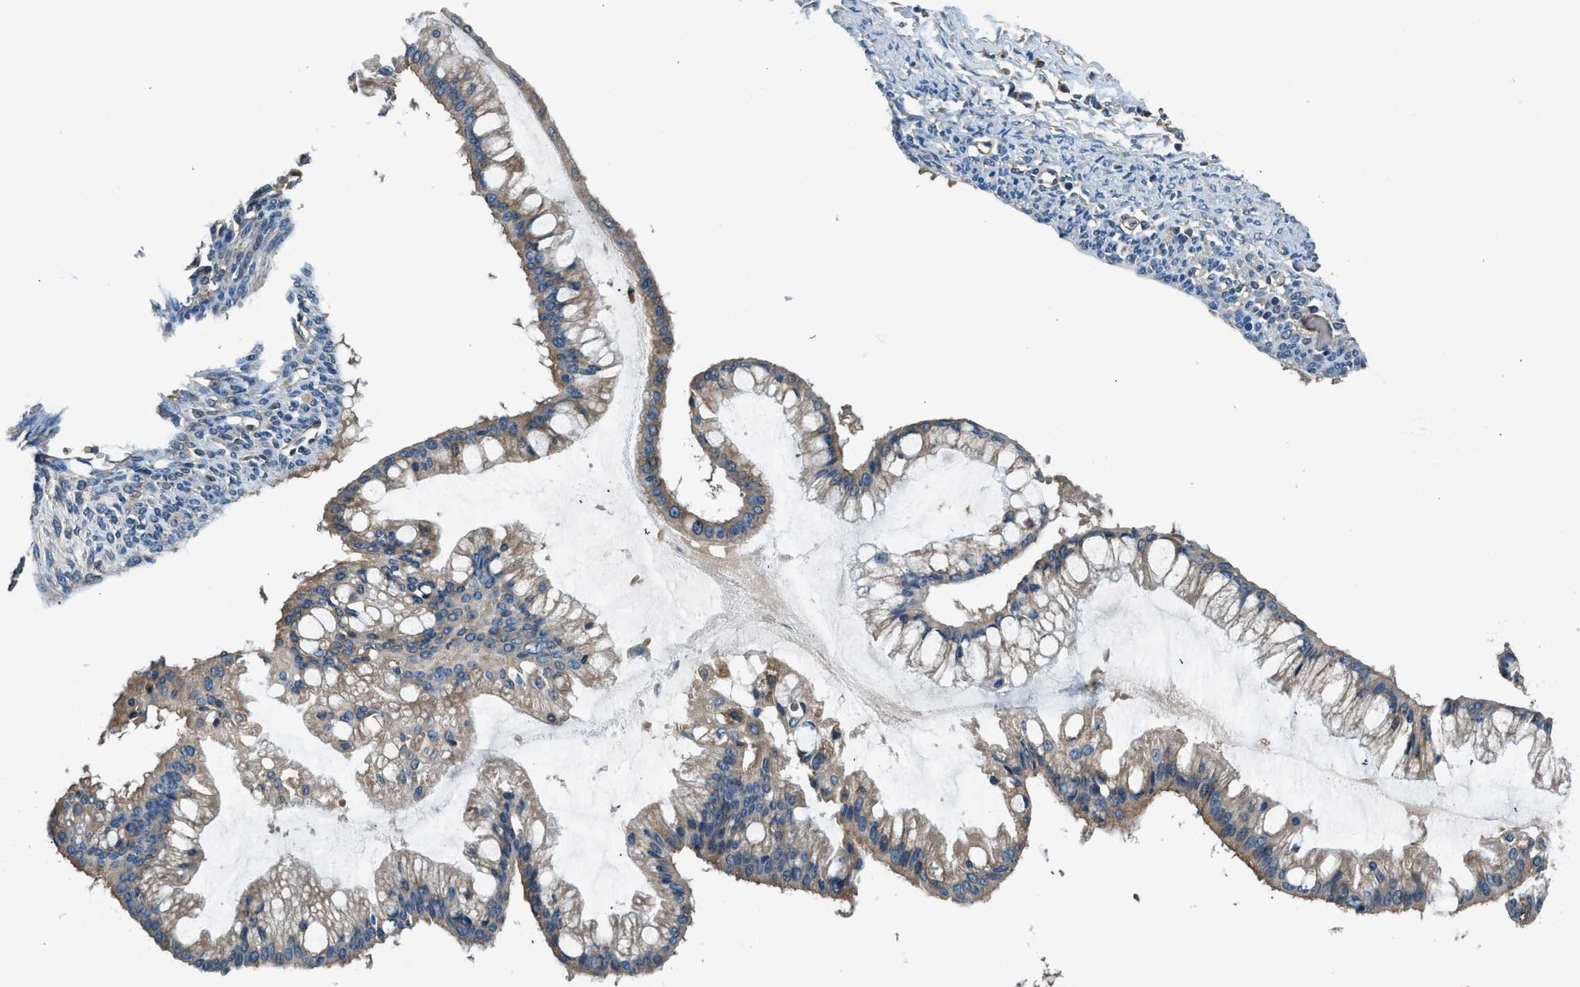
{"staining": {"intensity": "moderate", "quantity": ">75%", "location": "cytoplasmic/membranous"}, "tissue": "ovarian cancer", "cell_type": "Tumor cells", "image_type": "cancer", "snomed": [{"axis": "morphology", "description": "Cystadenocarcinoma, mucinous, NOS"}, {"axis": "topography", "description": "Ovary"}], "caption": "IHC (DAB (3,3'-diaminobenzidine)) staining of human ovarian mucinous cystadenocarcinoma demonstrates moderate cytoplasmic/membranous protein positivity in about >75% of tumor cells.", "gene": "SLC19A2", "patient": {"sex": "female", "age": 73}}